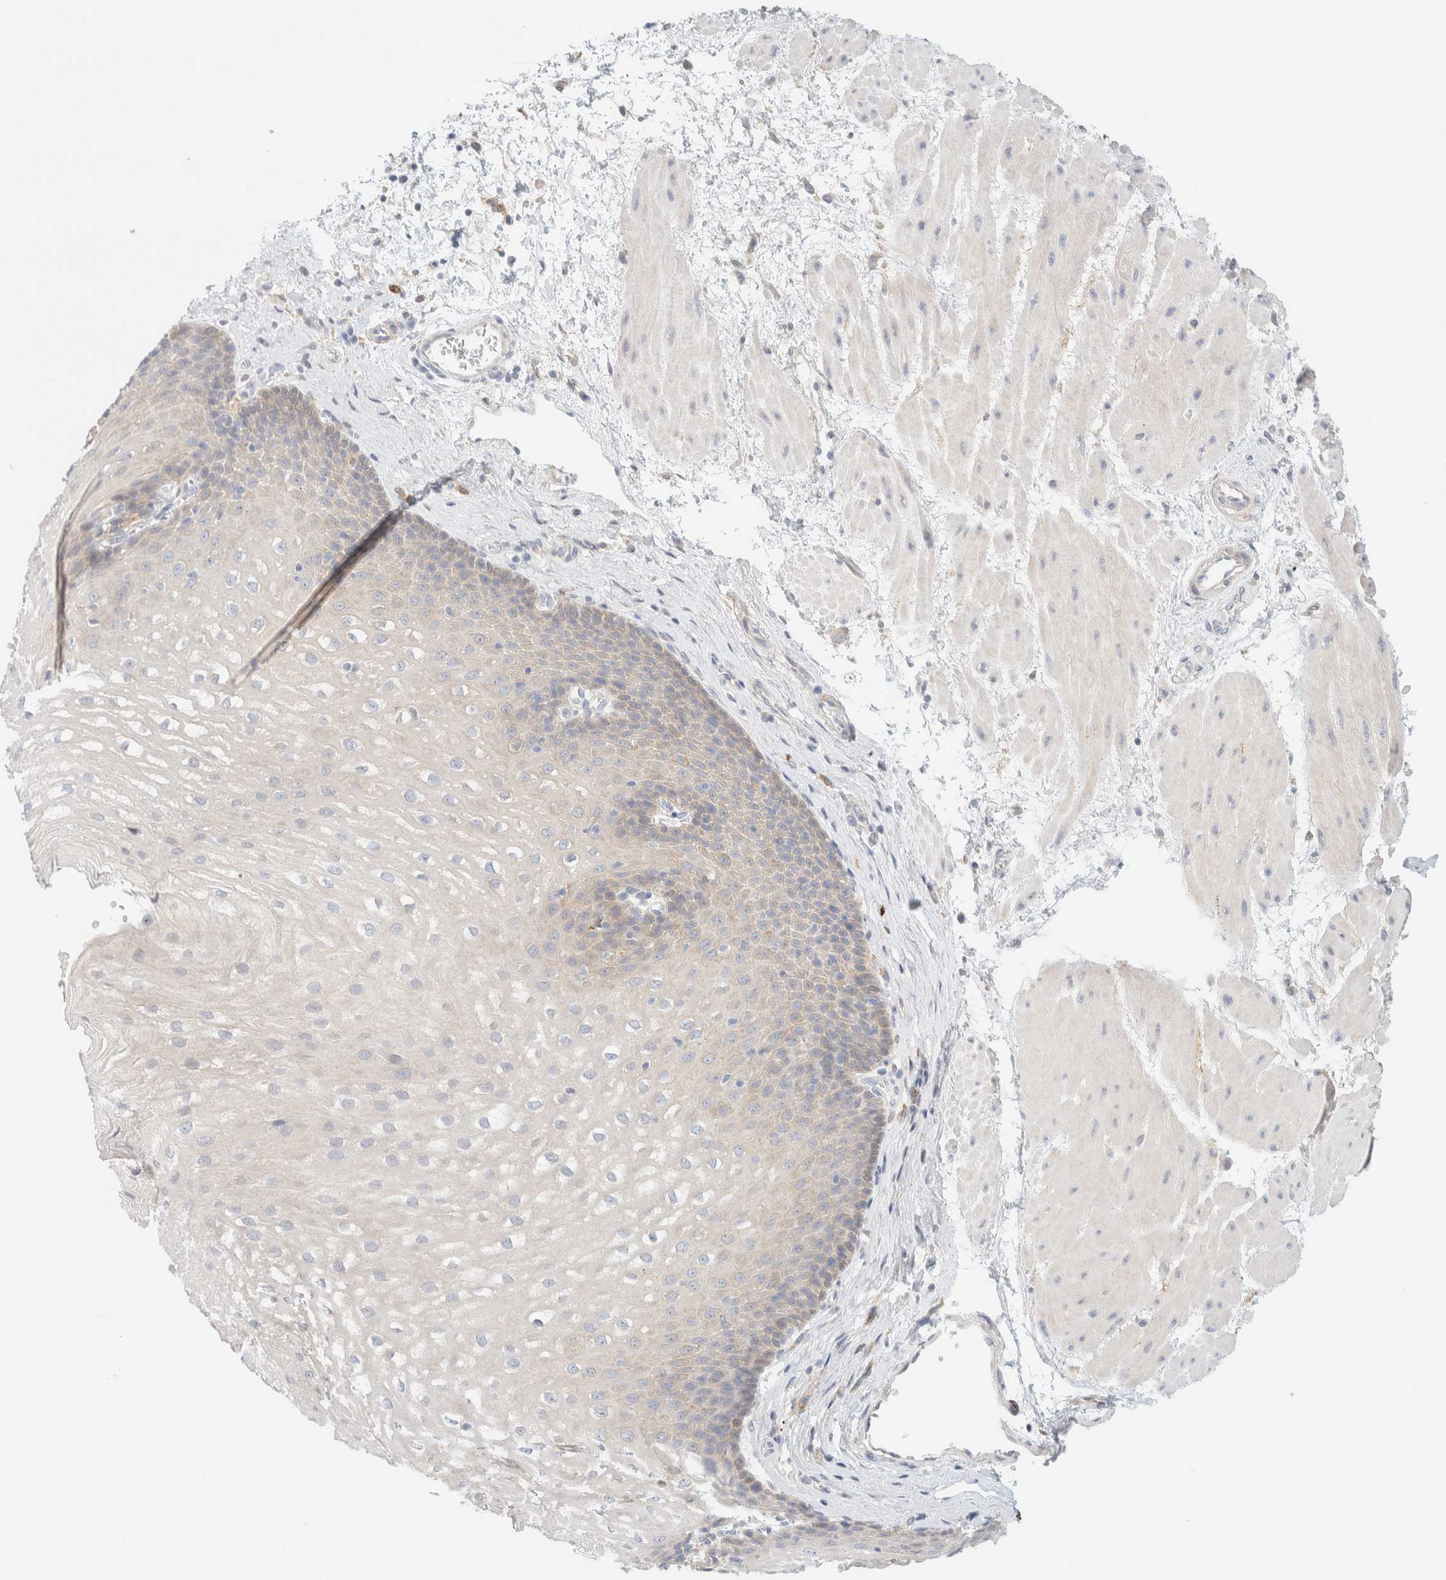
{"staining": {"intensity": "moderate", "quantity": "<25%", "location": "cytoplasmic/membranous"}, "tissue": "esophagus", "cell_type": "Squamous epithelial cells", "image_type": "normal", "snomed": [{"axis": "morphology", "description": "Normal tissue, NOS"}, {"axis": "topography", "description": "Esophagus"}], "caption": "Protein staining shows moderate cytoplasmic/membranous positivity in about <25% of squamous epithelial cells in unremarkable esophagus. (DAB = brown stain, brightfield microscopy at high magnification).", "gene": "NT5C", "patient": {"sex": "male", "age": 48}}